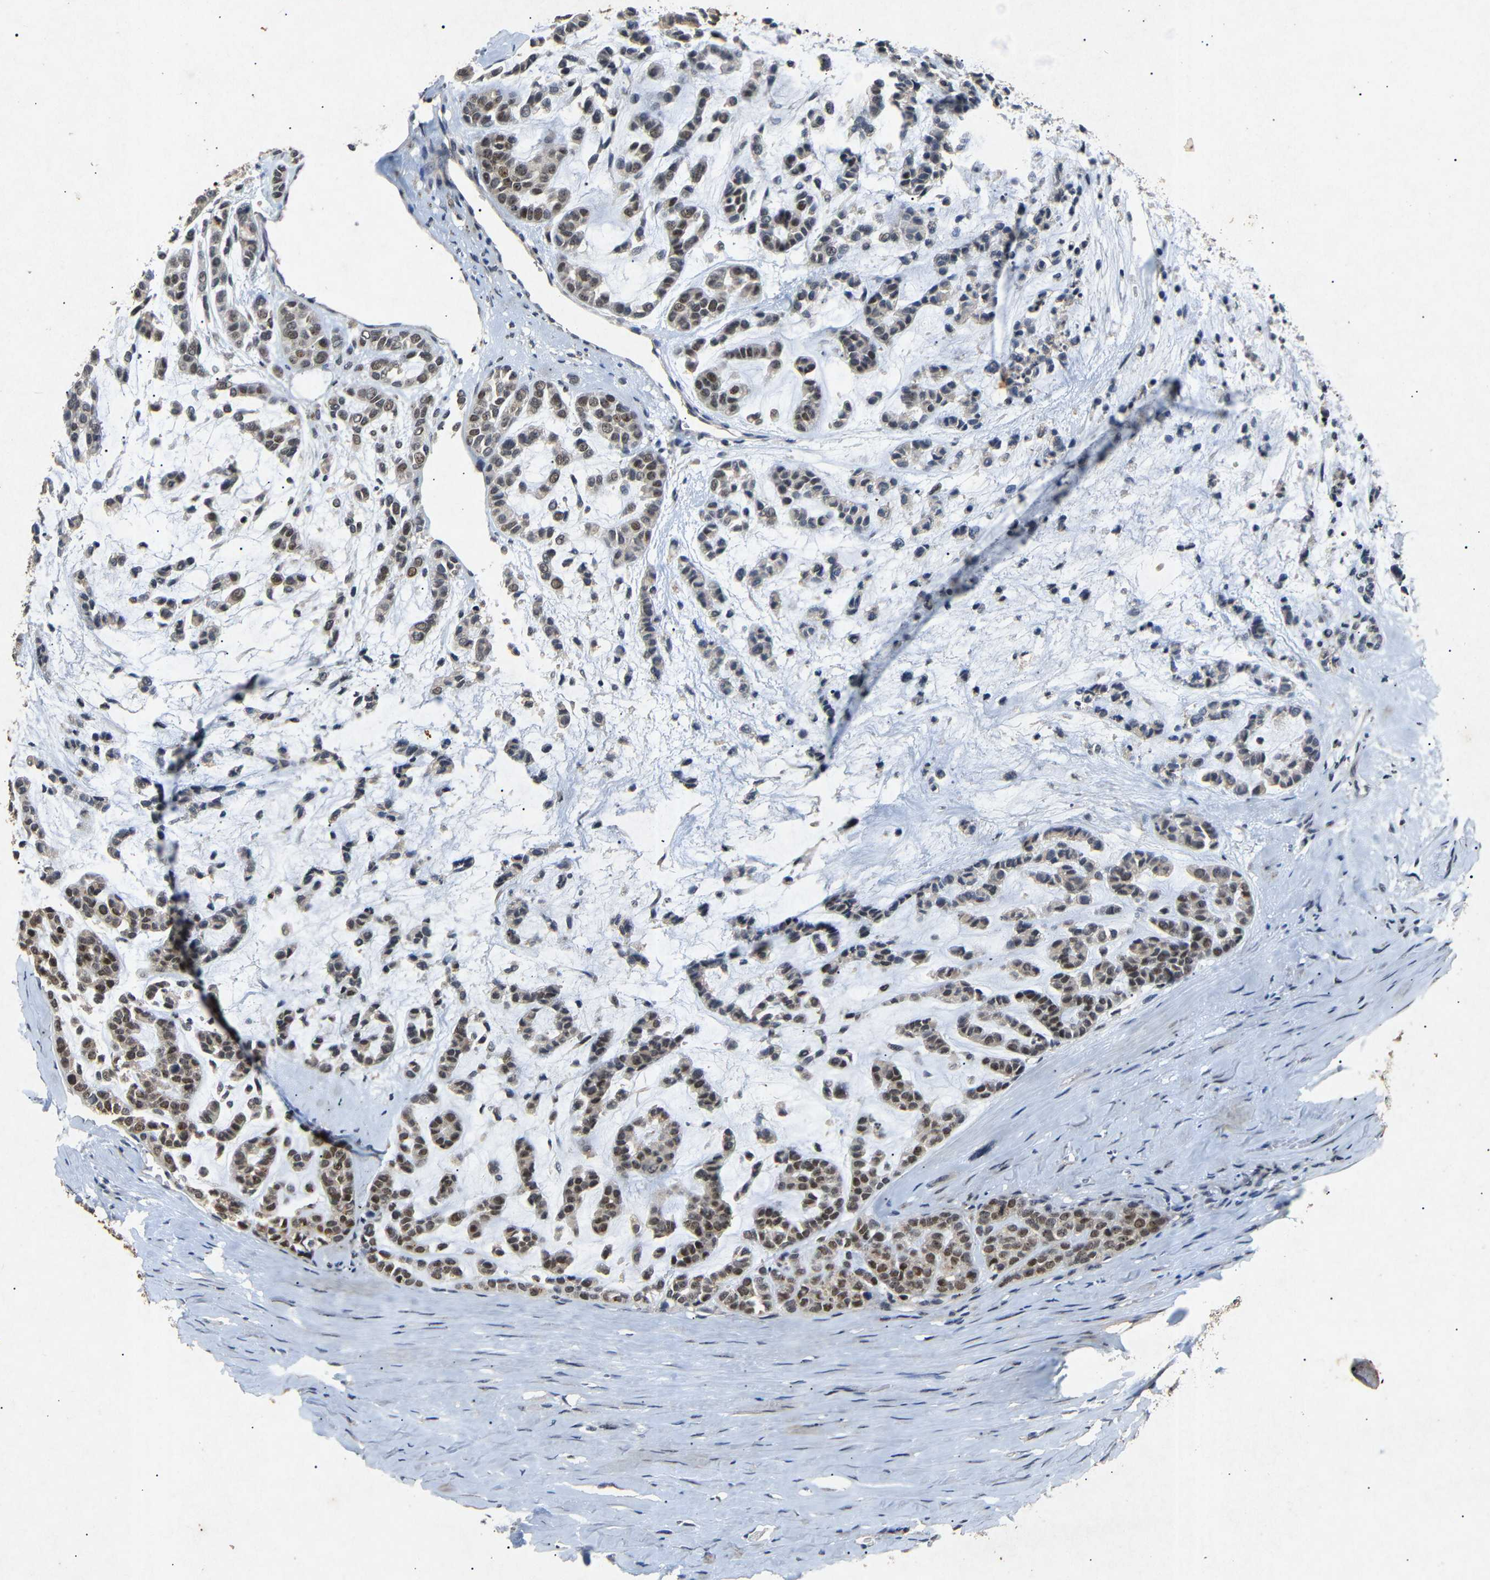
{"staining": {"intensity": "moderate", "quantity": ">75%", "location": "nuclear"}, "tissue": "head and neck cancer", "cell_type": "Tumor cells", "image_type": "cancer", "snomed": [{"axis": "morphology", "description": "Adenocarcinoma, NOS"}, {"axis": "morphology", "description": "Adenoma, NOS"}, {"axis": "topography", "description": "Head-Neck"}], "caption": "A micrograph showing moderate nuclear staining in approximately >75% of tumor cells in head and neck cancer (adenocarcinoma), as visualized by brown immunohistochemical staining.", "gene": "PARN", "patient": {"sex": "female", "age": 55}}